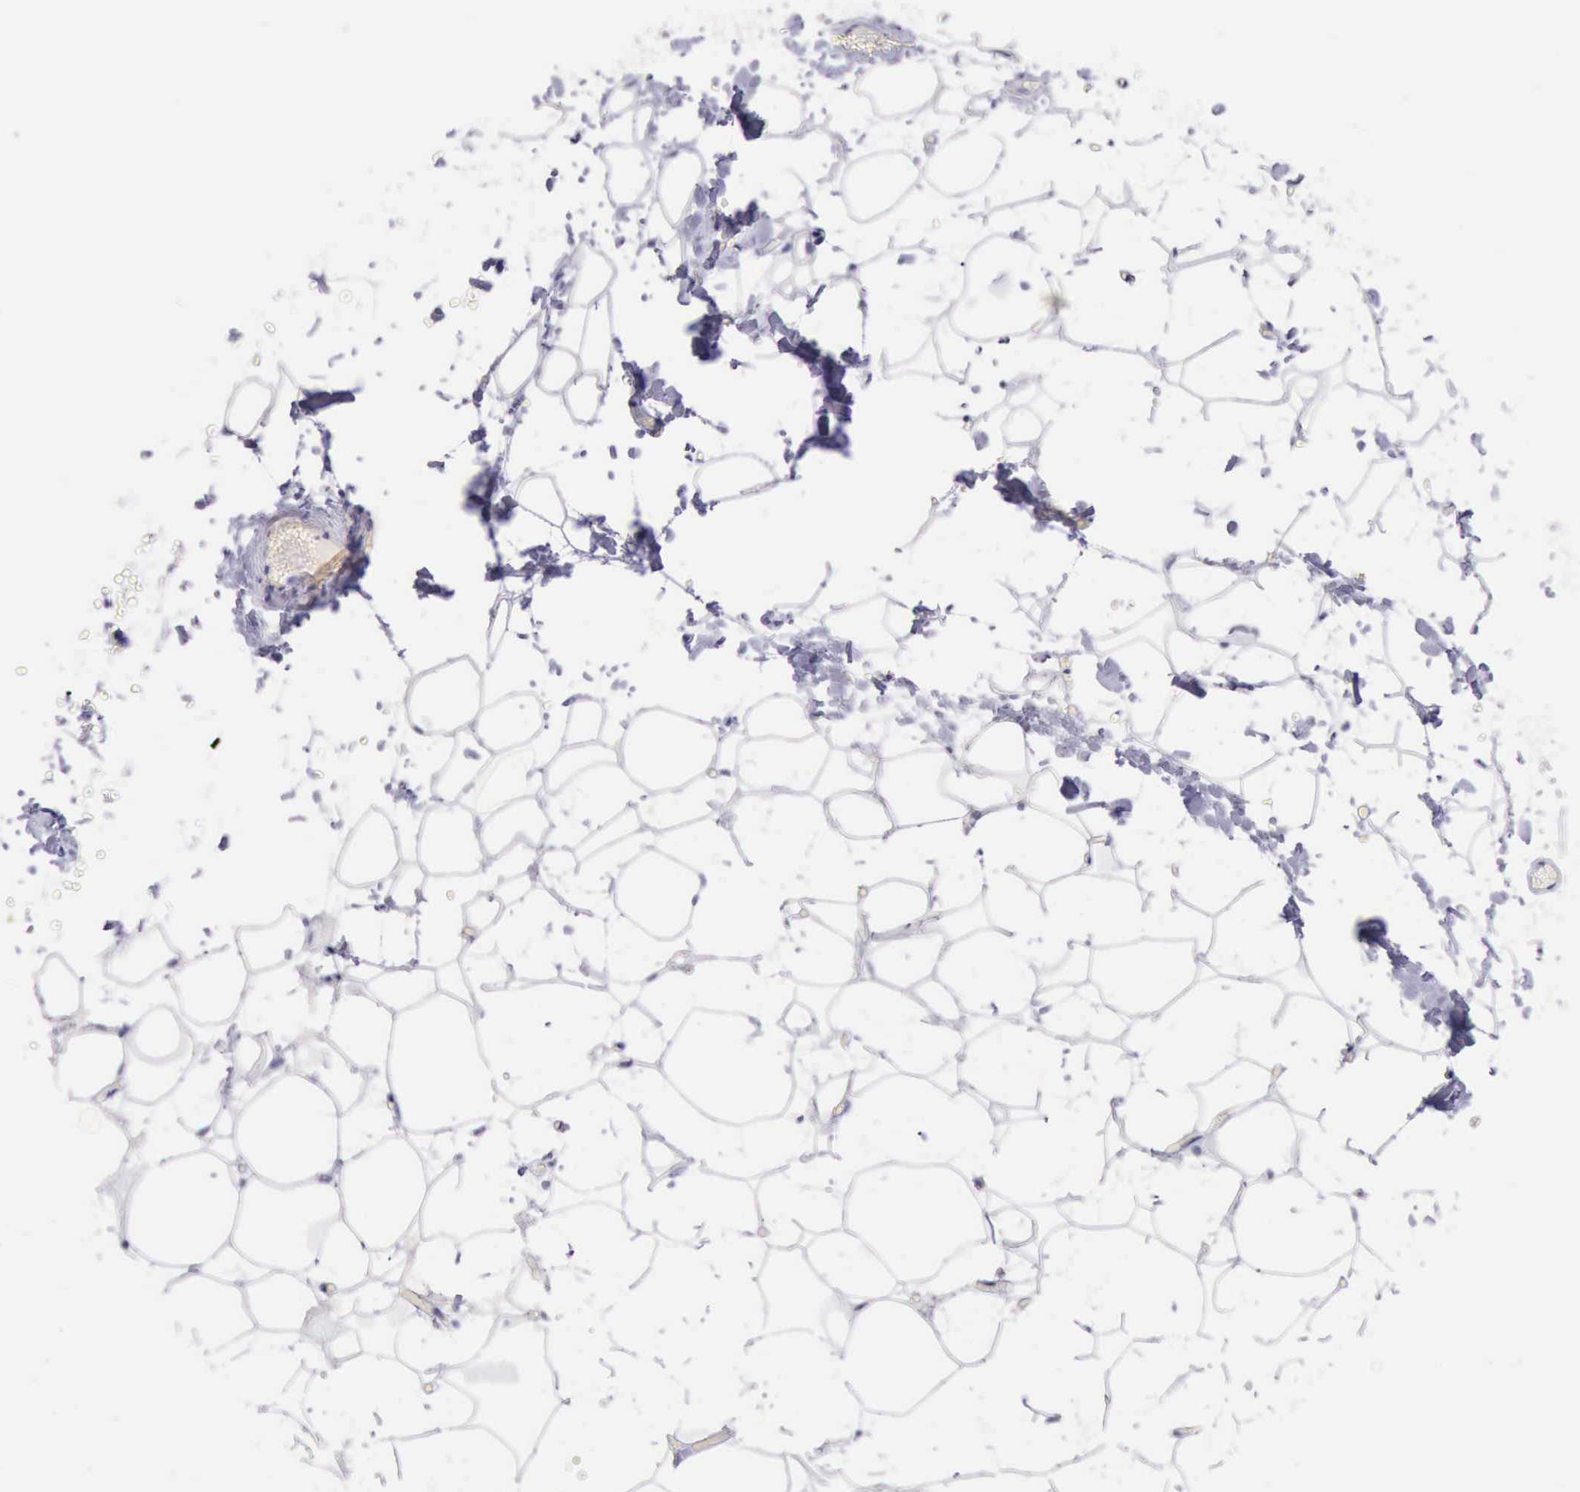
{"staining": {"intensity": "negative", "quantity": "none", "location": "none"}, "tissue": "adipose tissue", "cell_type": "Adipocytes", "image_type": "normal", "snomed": [{"axis": "morphology", "description": "Normal tissue, NOS"}, {"axis": "morphology", "description": "Fibrosis, NOS"}, {"axis": "topography", "description": "Breast"}], "caption": "The micrograph exhibits no staining of adipocytes in unremarkable adipose tissue.", "gene": "LRFN5", "patient": {"sex": "female", "age": 24}}